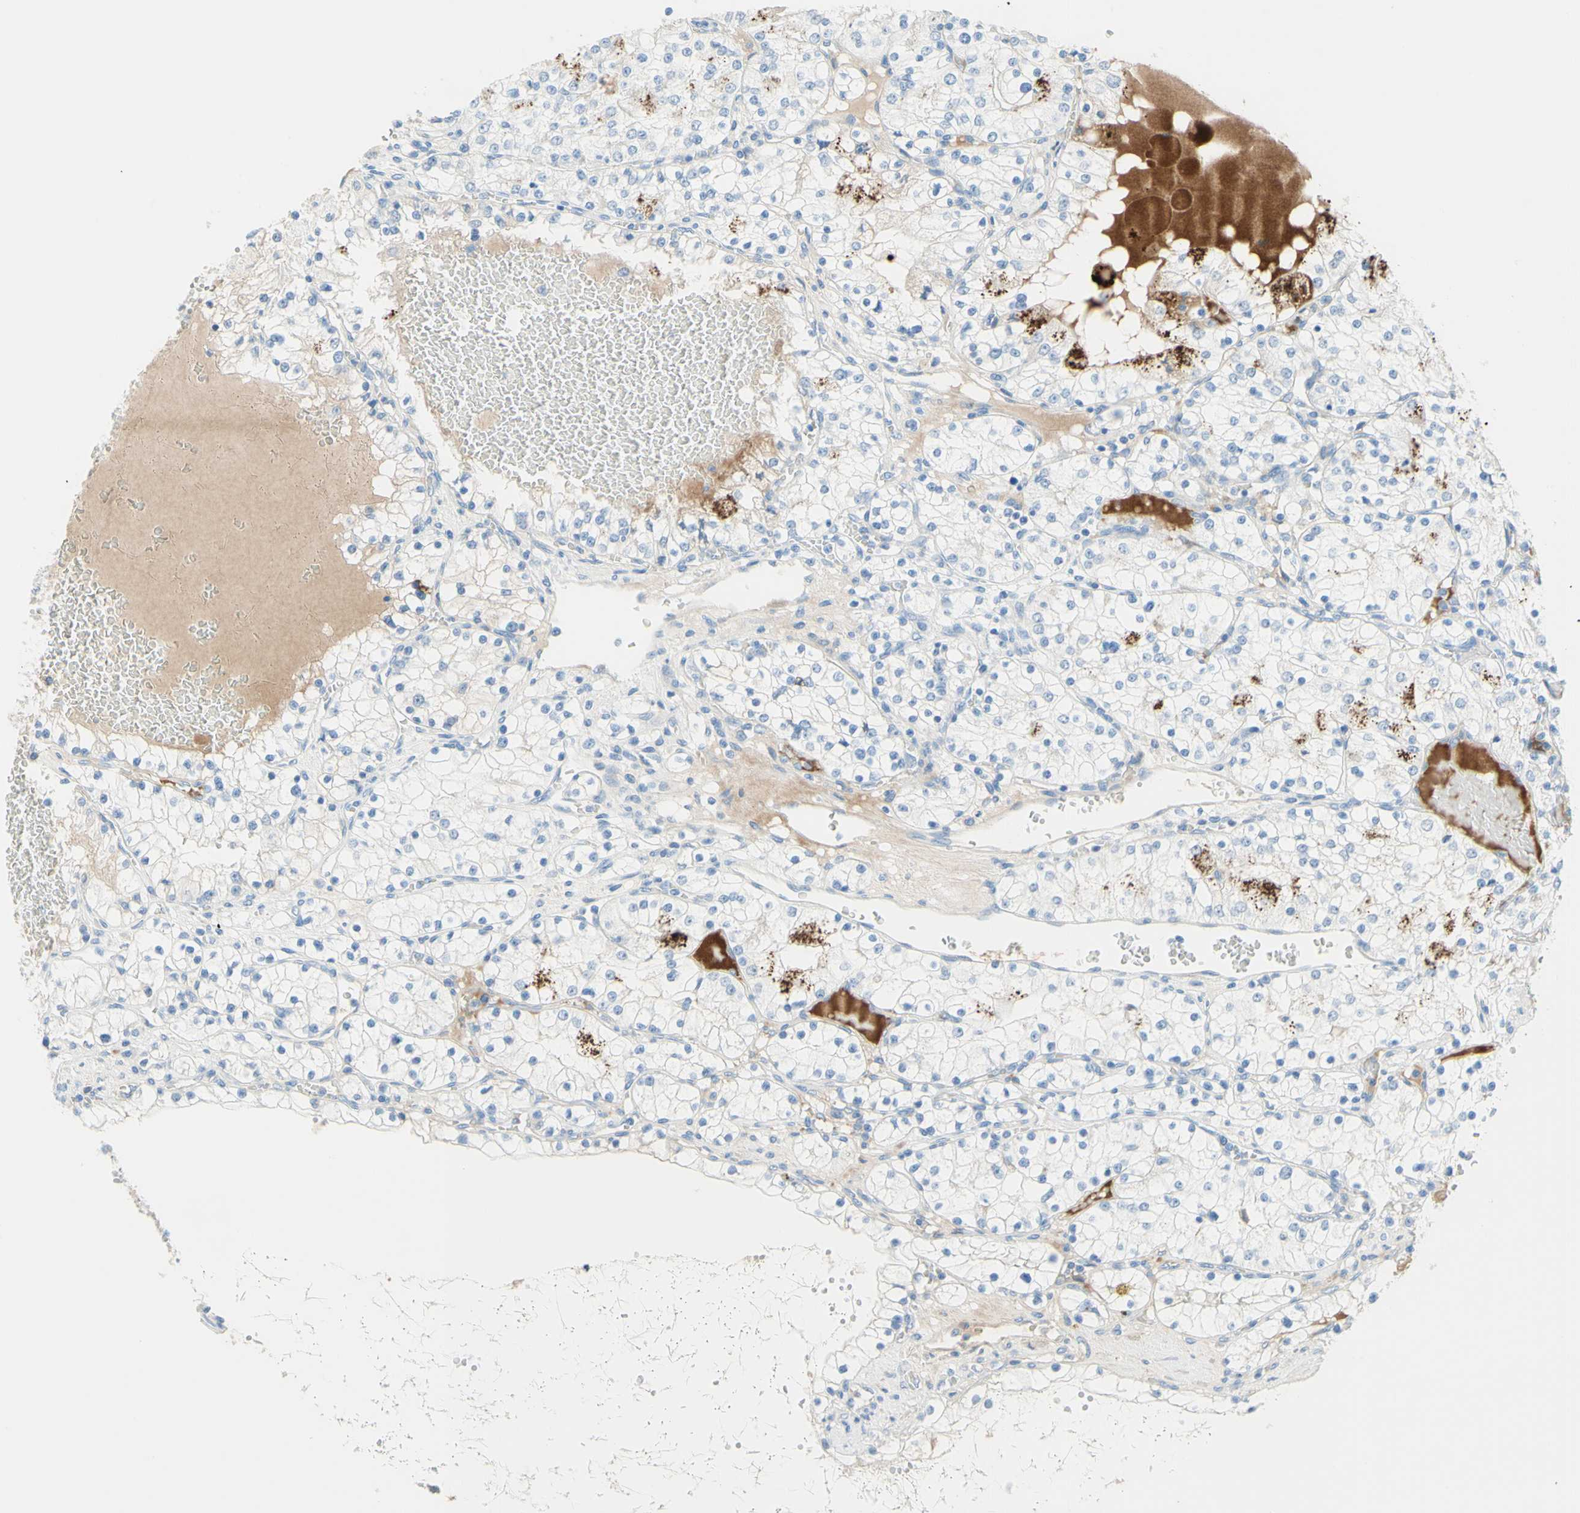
{"staining": {"intensity": "negative", "quantity": "none", "location": "none"}, "tissue": "renal cancer", "cell_type": "Tumor cells", "image_type": "cancer", "snomed": [{"axis": "morphology", "description": "Adenocarcinoma, NOS"}, {"axis": "topography", "description": "Kidney"}], "caption": "There is no significant positivity in tumor cells of renal cancer (adenocarcinoma). (IHC, brightfield microscopy, high magnification).", "gene": "IL6ST", "patient": {"sex": "male", "age": 68}}